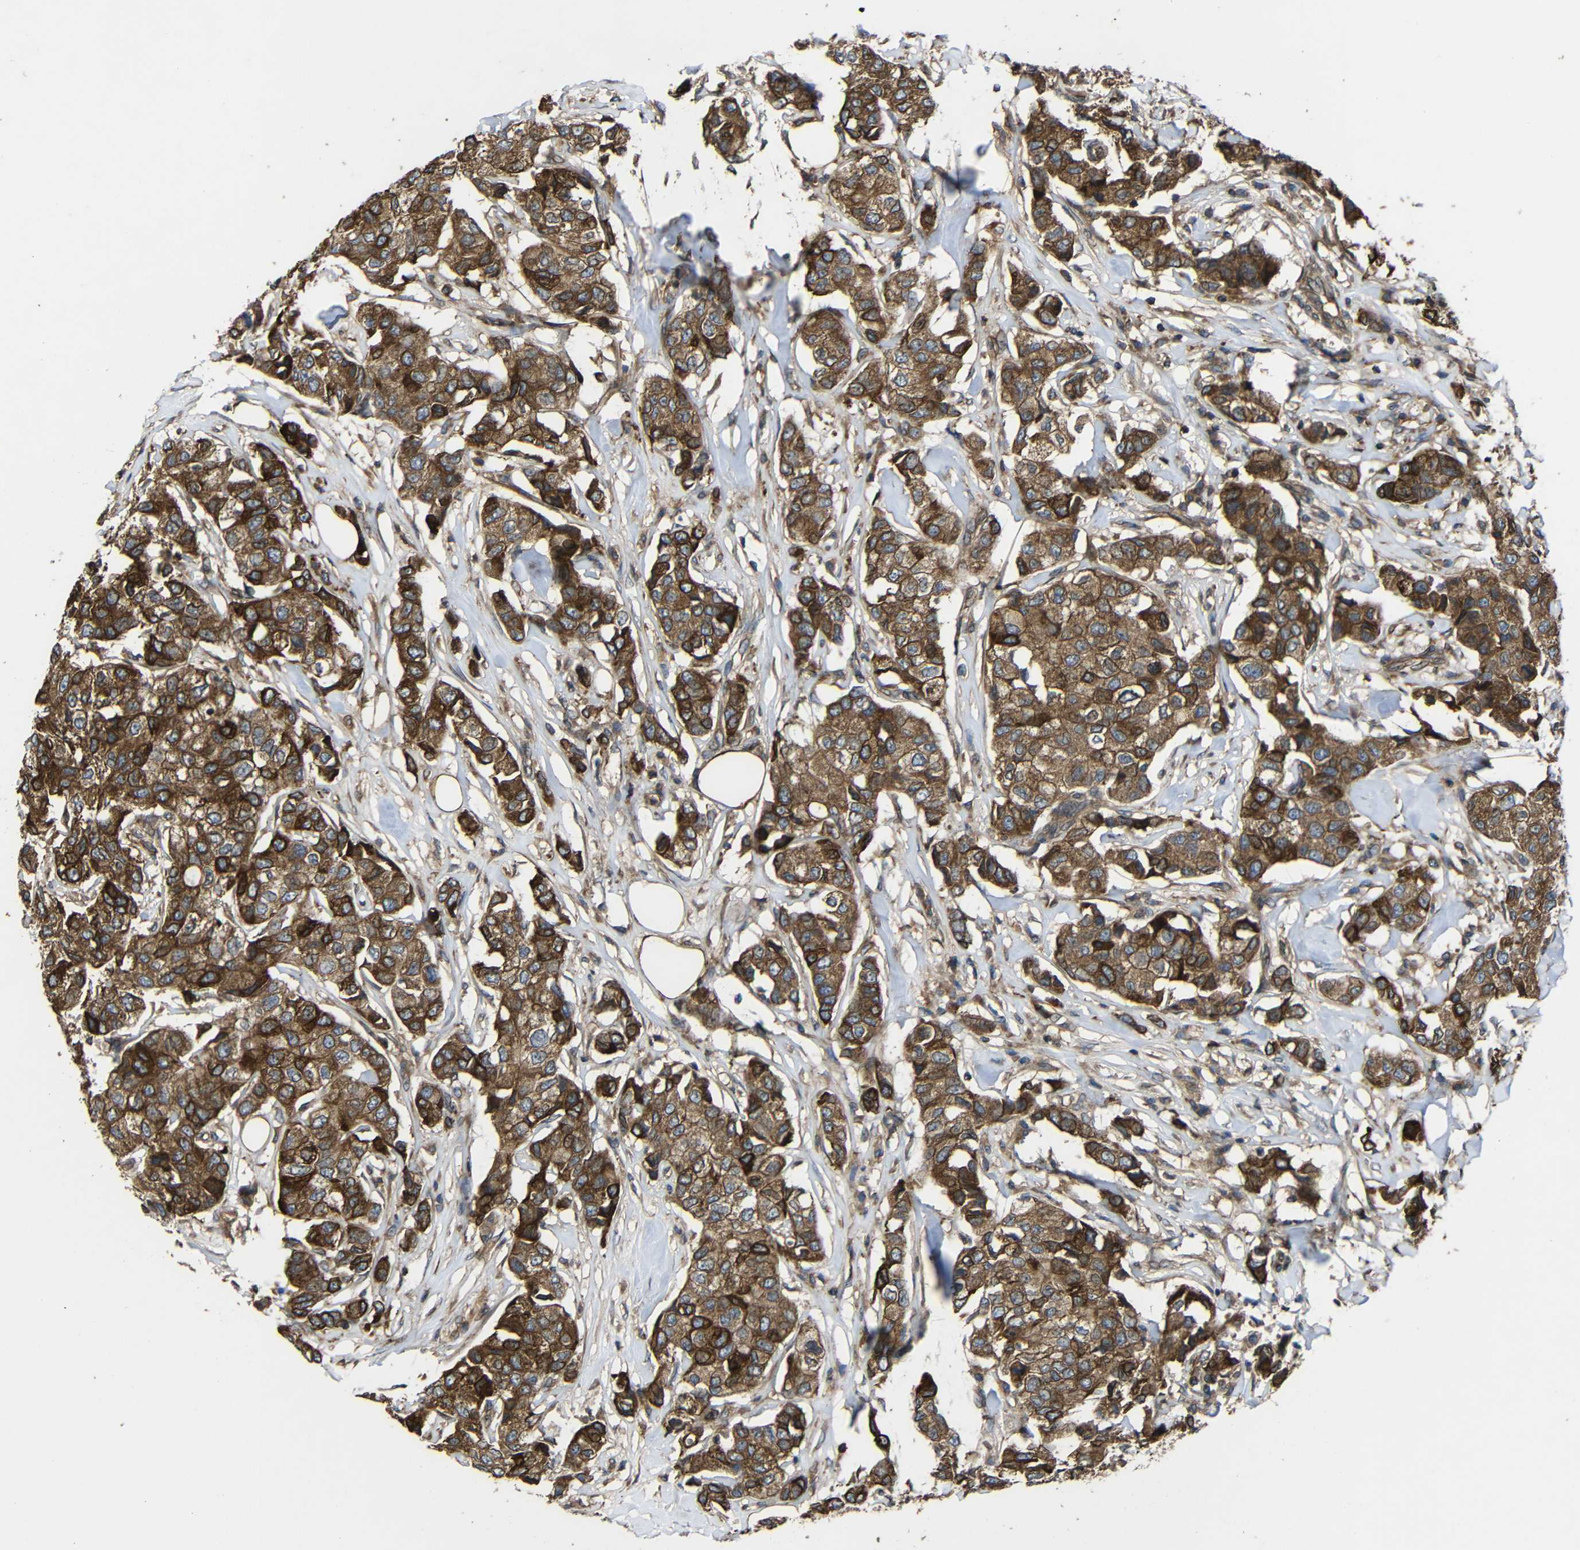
{"staining": {"intensity": "moderate", "quantity": ">75%", "location": "cytoplasmic/membranous"}, "tissue": "breast cancer", "cell_type": "Tumor cells", "image_type": "cancer", "snomed": [{"axis": "morphology", "description": "Duct carcinoma"}, {"axis": "topography", "description": "Breast"}], "caption": "Protein staining of breast cancer tissue demonstrates moderate cytoplasmic/membranous positivity in about >75% of tumor cells.", "gene": "TREM2", "patient": {"sex": "female", "age": 80}}